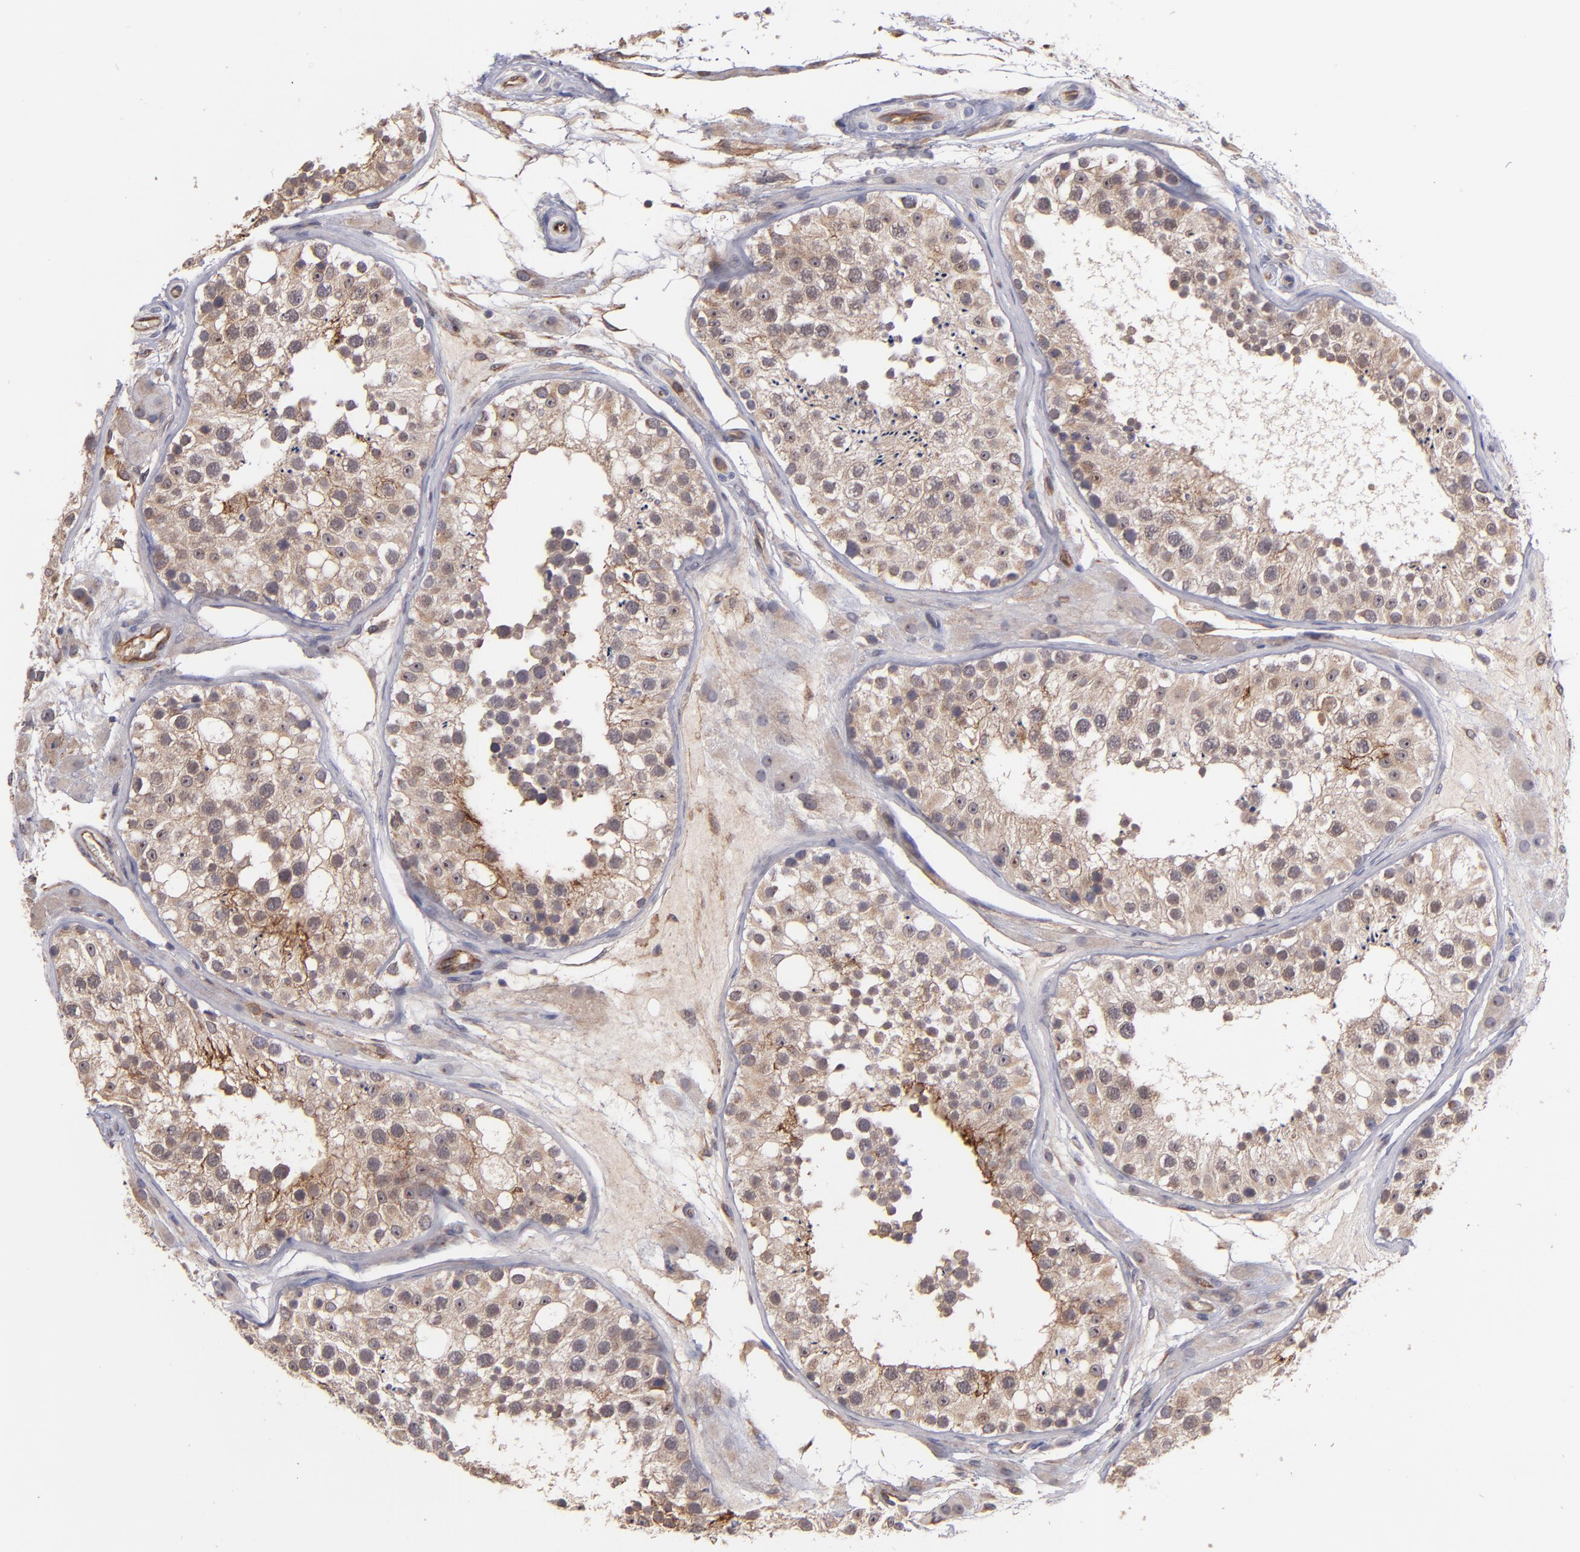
{"staining": {"intensity": "weak", "quantity": ">75%", "location": "cytoplasmic/membranous"}, "tissue": "testis", "cell_type": "Cells in seminiferous ducts", "image_type": "normal", "snomed": [{"axis": "morphology", "description": "Normal tissue, NOS"}, {"axis": "topography", "description": "Testis"}], "caption": "About >75% of cells in seminiferous ducts in benign testis demonstrate weak cytoplasmic/membranous protein expression as visualized by brown immunohistochemical staining.", "gene": "ICAM1", "patient": {"sex": "male", "age": 26}}